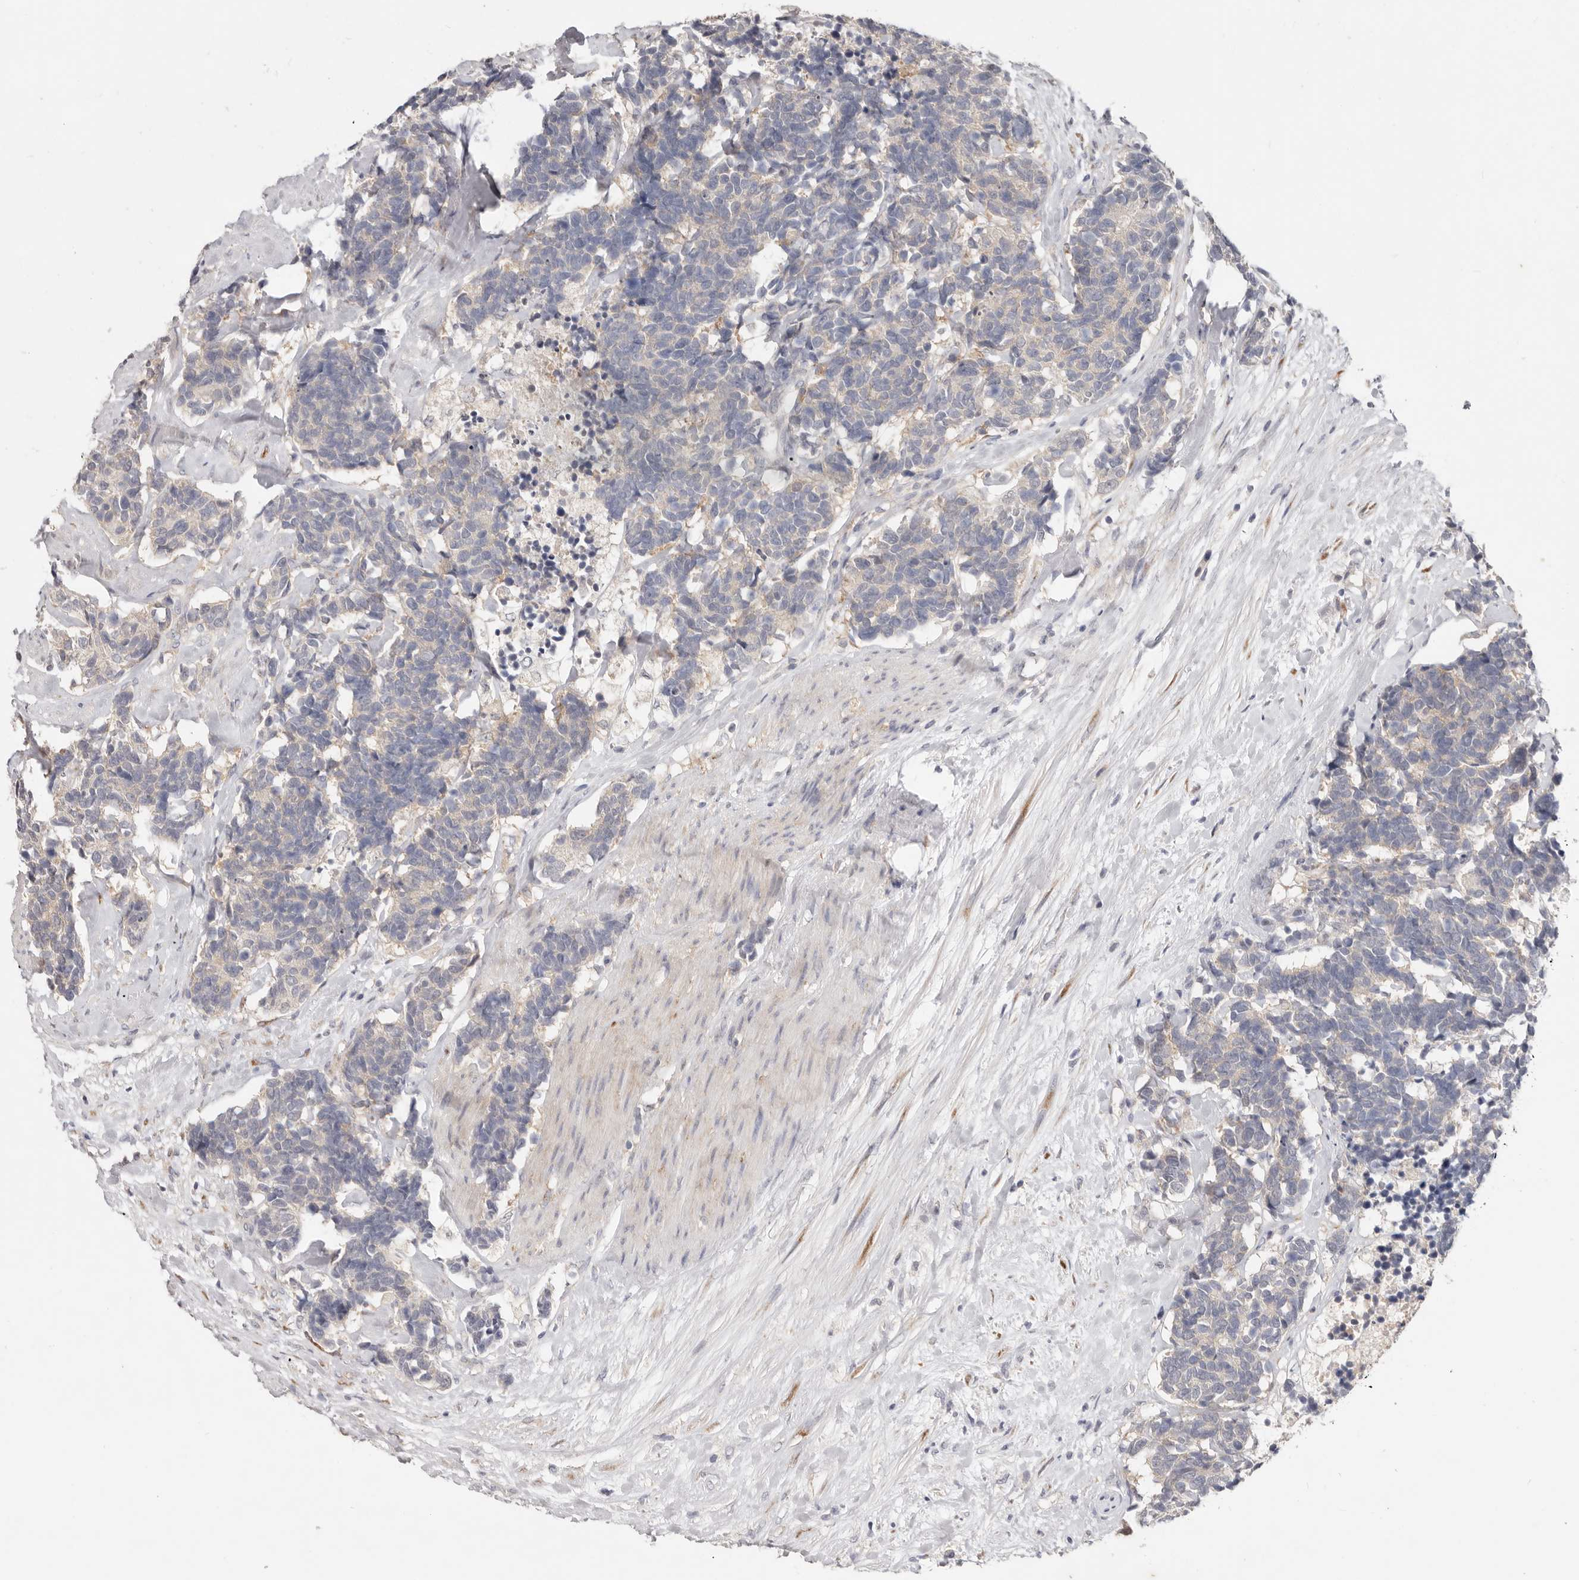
{"staining": {"intensity": "weak", "quantity": "<25%", "location": "cytoplasmic/membranous"}, "tissue": "carcinoid", "cell_type": "Tumor cells", "image_type": "cancer", "snomed": [{"axis": "morphology", "description": "Carcinoma, NOS"}, {"axis": "morphology", "description": "Carcinoid, malignant, NOS"}, {"axis": "topography", "description": "Urinary bladder"}], "caption": "Protein analysis of carcinoid shows no significant expression in tumor cells.", "gene": "WDR77", "patient": {"sex": "male", "age": 57}}